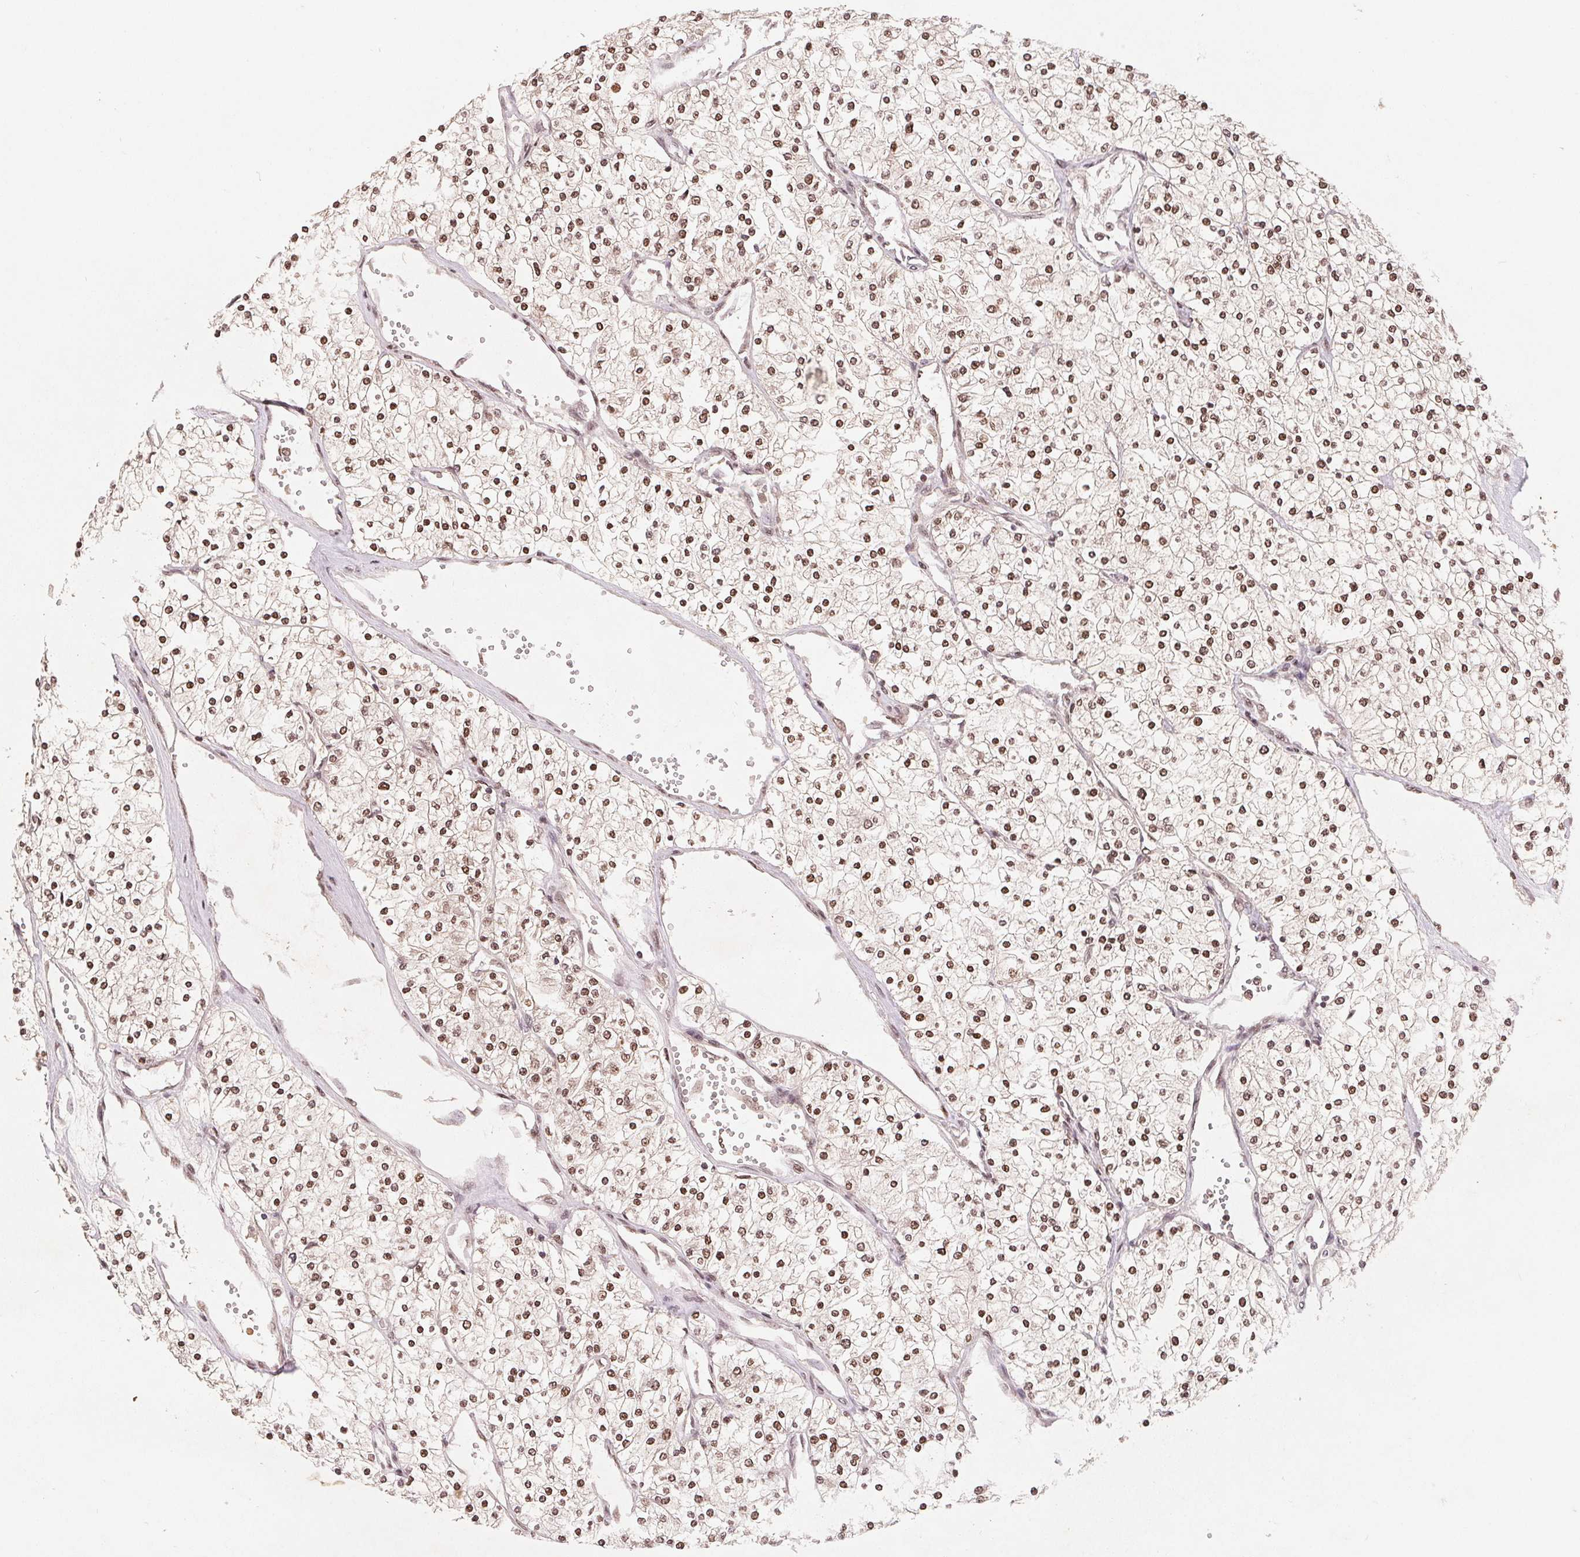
{"staining": {"intensity": "moderate", "quantity": ">75%", "location": "nuclear"}, "tissue": "renal cancer", "cell_type": "Tumor cells", "image_type": "cancer", "snomed": [{"axis": "morphology", "description": "Adenocarcinoma, NOS"}, {"axis": "topography", "description": "Kidney"}], "caption": "Protein positivity by immunohistochemistry displays moderate nuclear expression in approximately >75% of tumor cells in renal cancer (adenocarcinoma).", "gene": "HMGN3", "patient": {"sex": "male", "age": 80}}